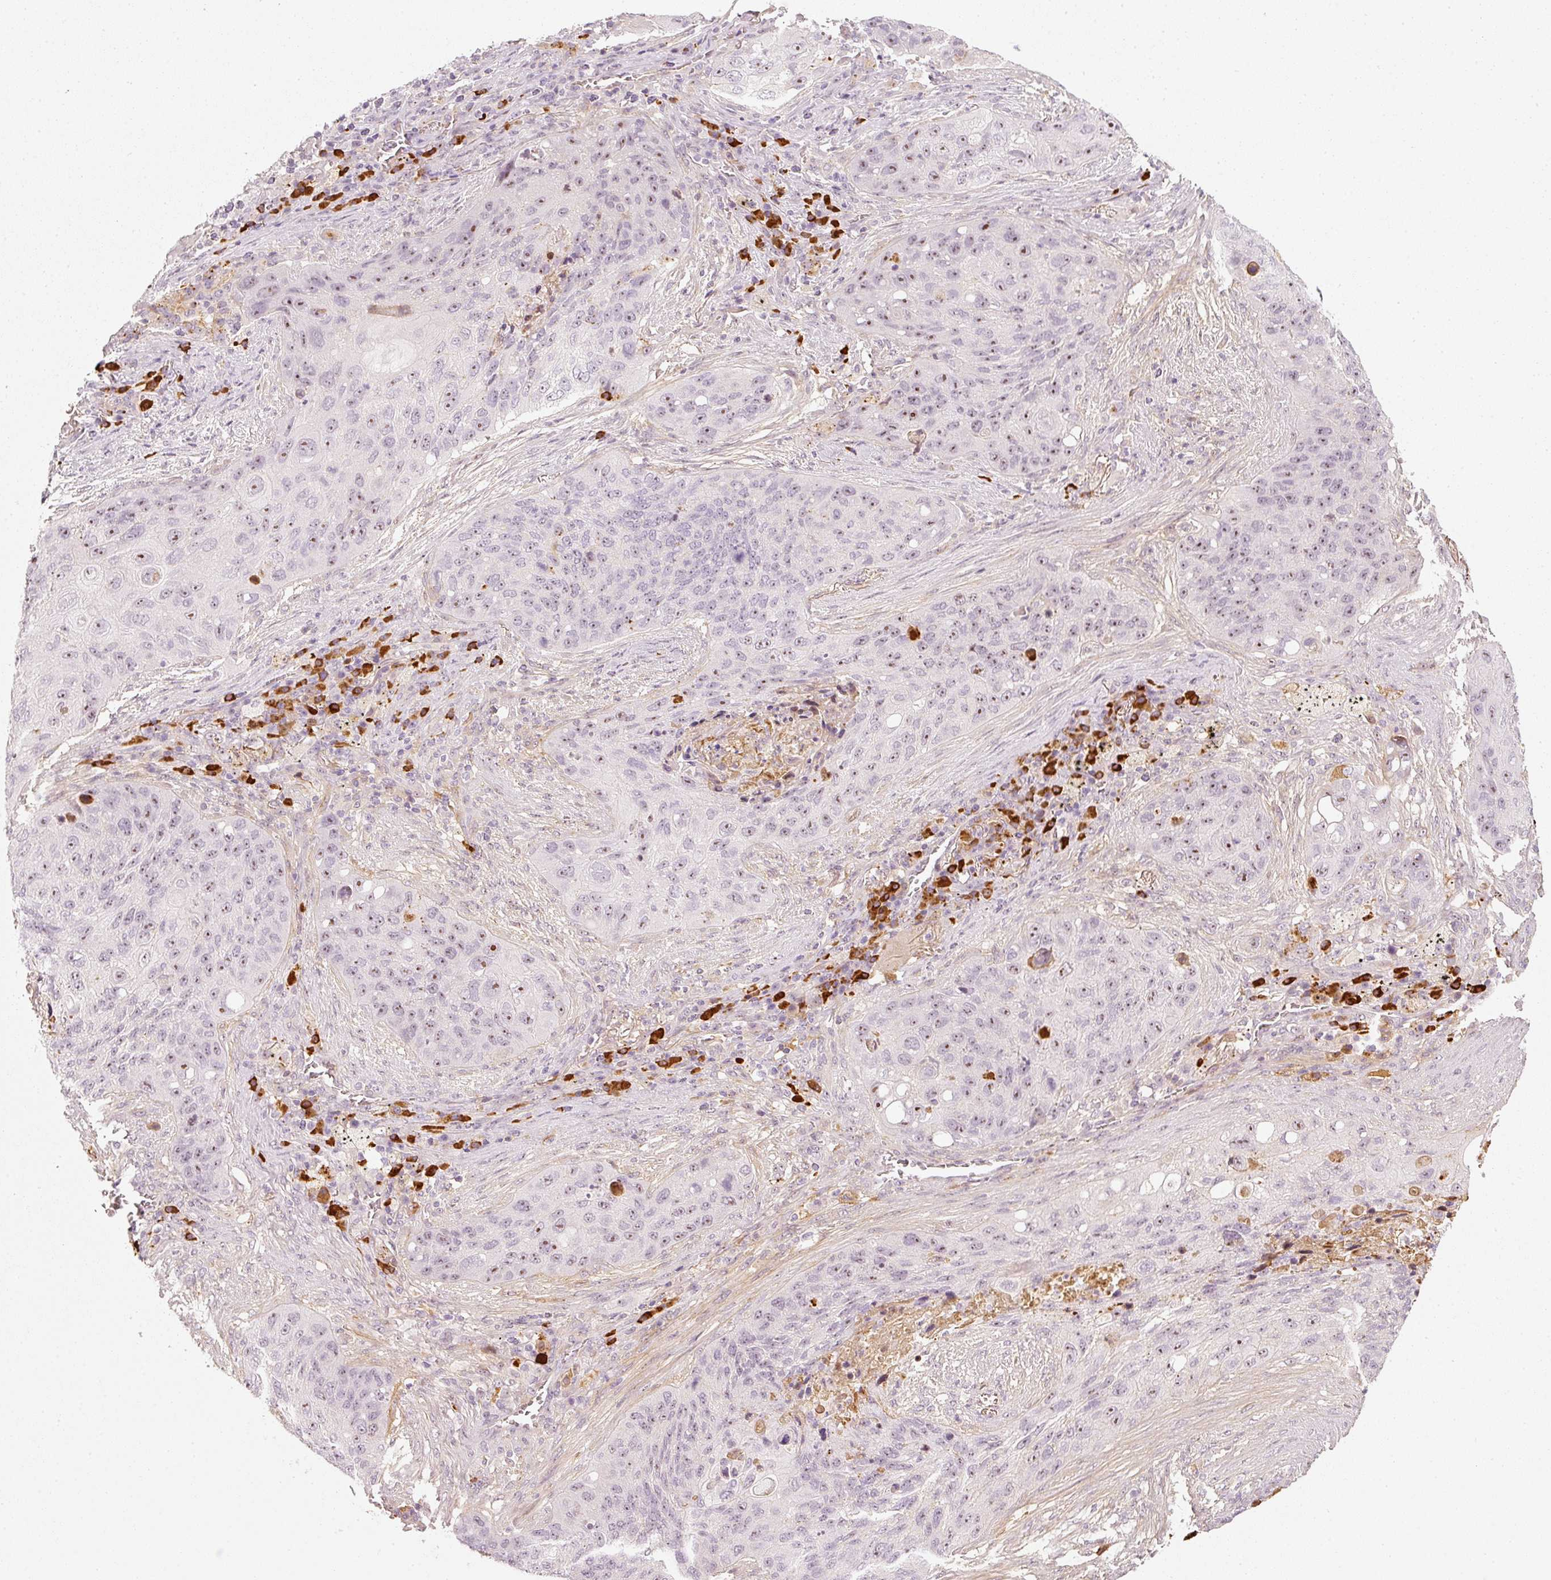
{"staining": {"intensity": "moderate", "quantity": "<25%", "location": "nuclear"}, "tissue": "lung cancer", "cell_type": "Tumor cells", "image_type": "cancer", "snomed": [{"axis": "morphology", "description": "Squamous cell carcinoma, NOS"}, {"axis": "topography", "description": "Lung"}], "caption": "Brown immunohistochemical staining in lung squamous cell carcinoma reveals moderate nuclear positivity in about <25% of tumor cells.", "gene": "VCAM1", "patient": {"sex": "female", "age": 63}}